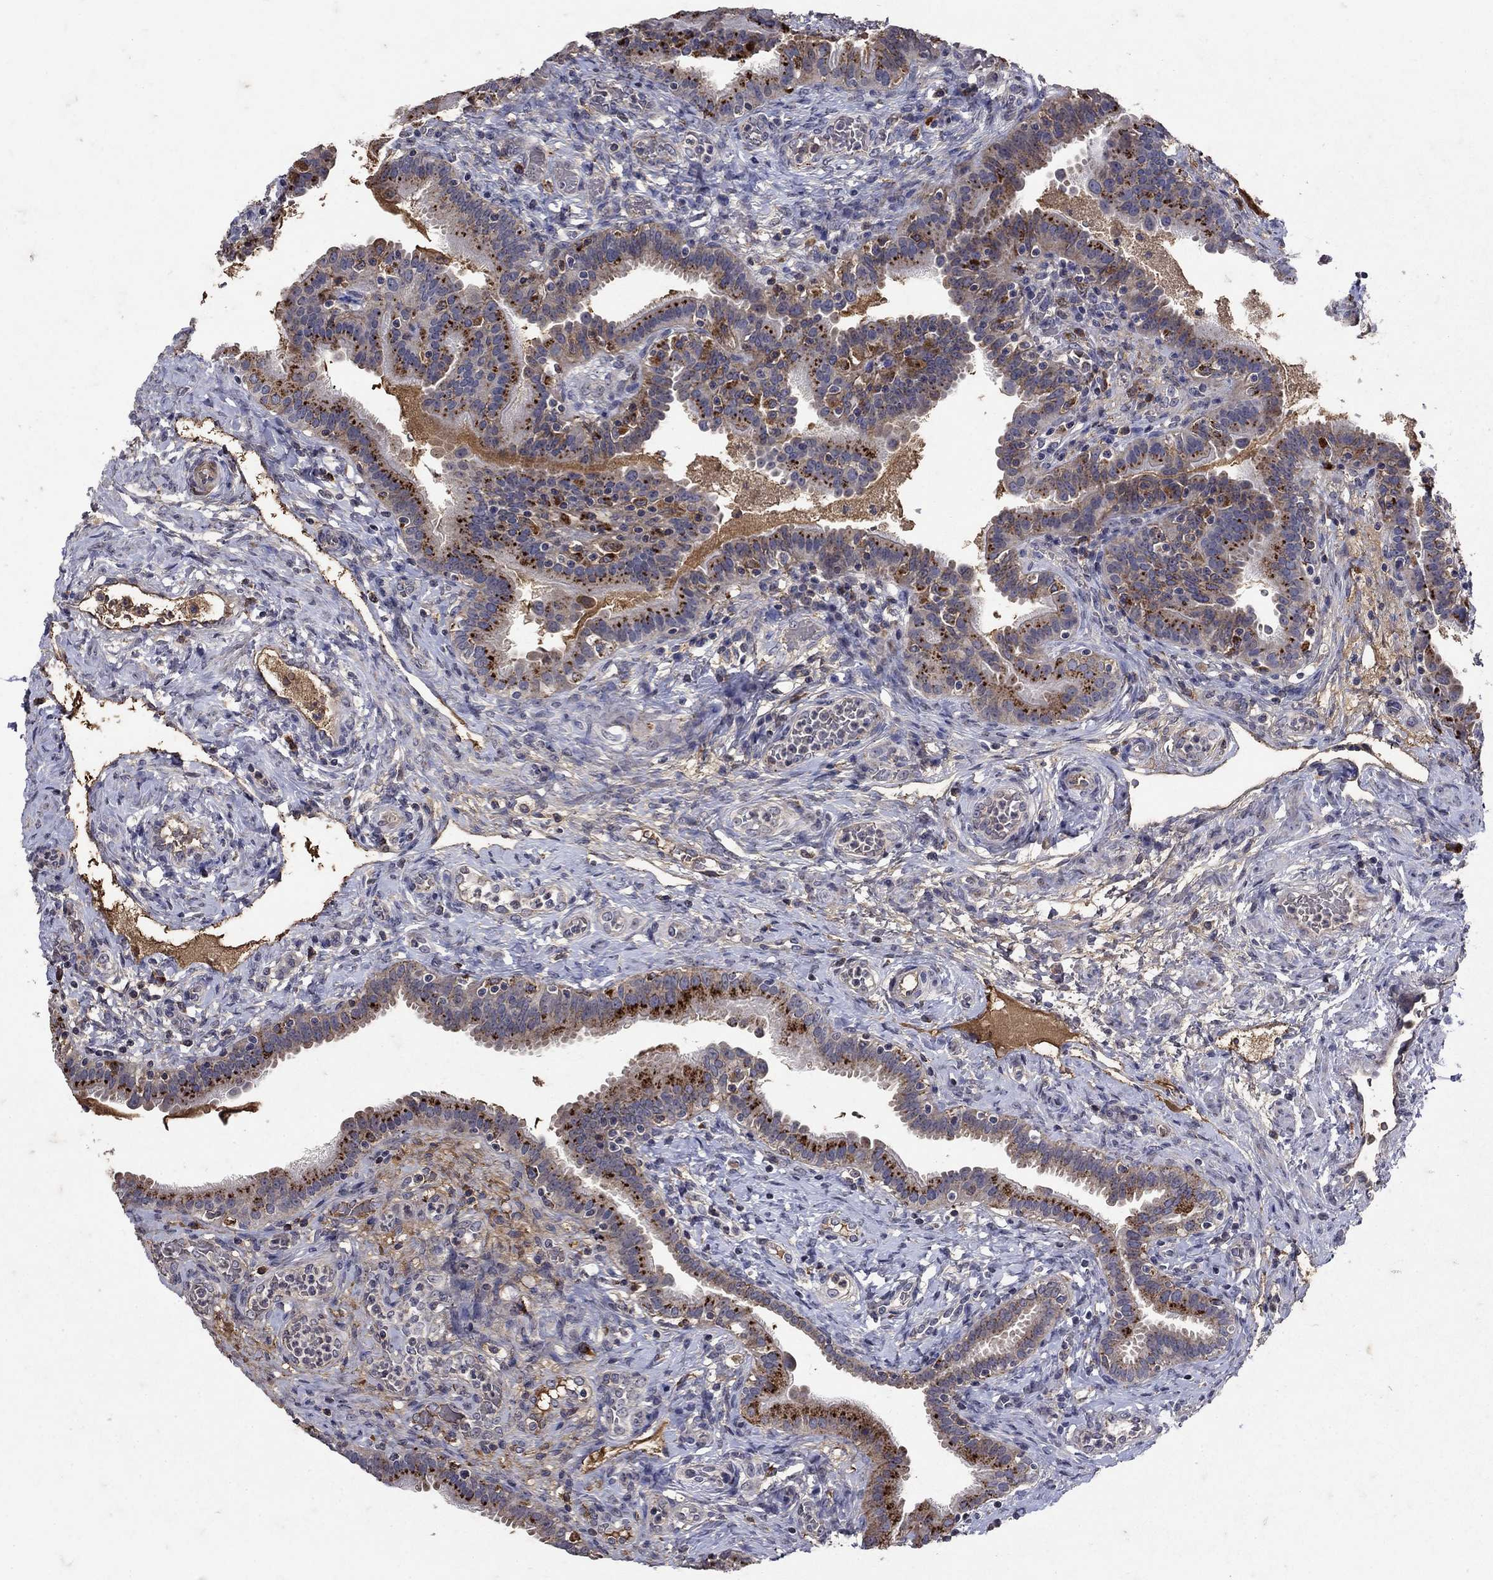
{"staining": {"intensity": "strong", "quantity": "<25%", "location": "cytoplasmic/membranous"}, "tissue": "fallopian tube", "cell_type": "Glandular cells", "image_type": "normal", "snomed": [{"axis": "morphology", "description": "Normal tissue, NOS"}, {"axis": "topography", "description": "Fallopian tube"}, {"axis": "topography", "description": "Ovary"}], "caption": "Immunohistochemical staining of unremarkable fallopian tube shows strong cytoplasmic/membranous protein expression in approximately <25% of glandular cells. (Brightfield microscopy of DAB IHC at high magnification).", "gene": "NPC2", "patient": {"sex": "female", "age": 41}}